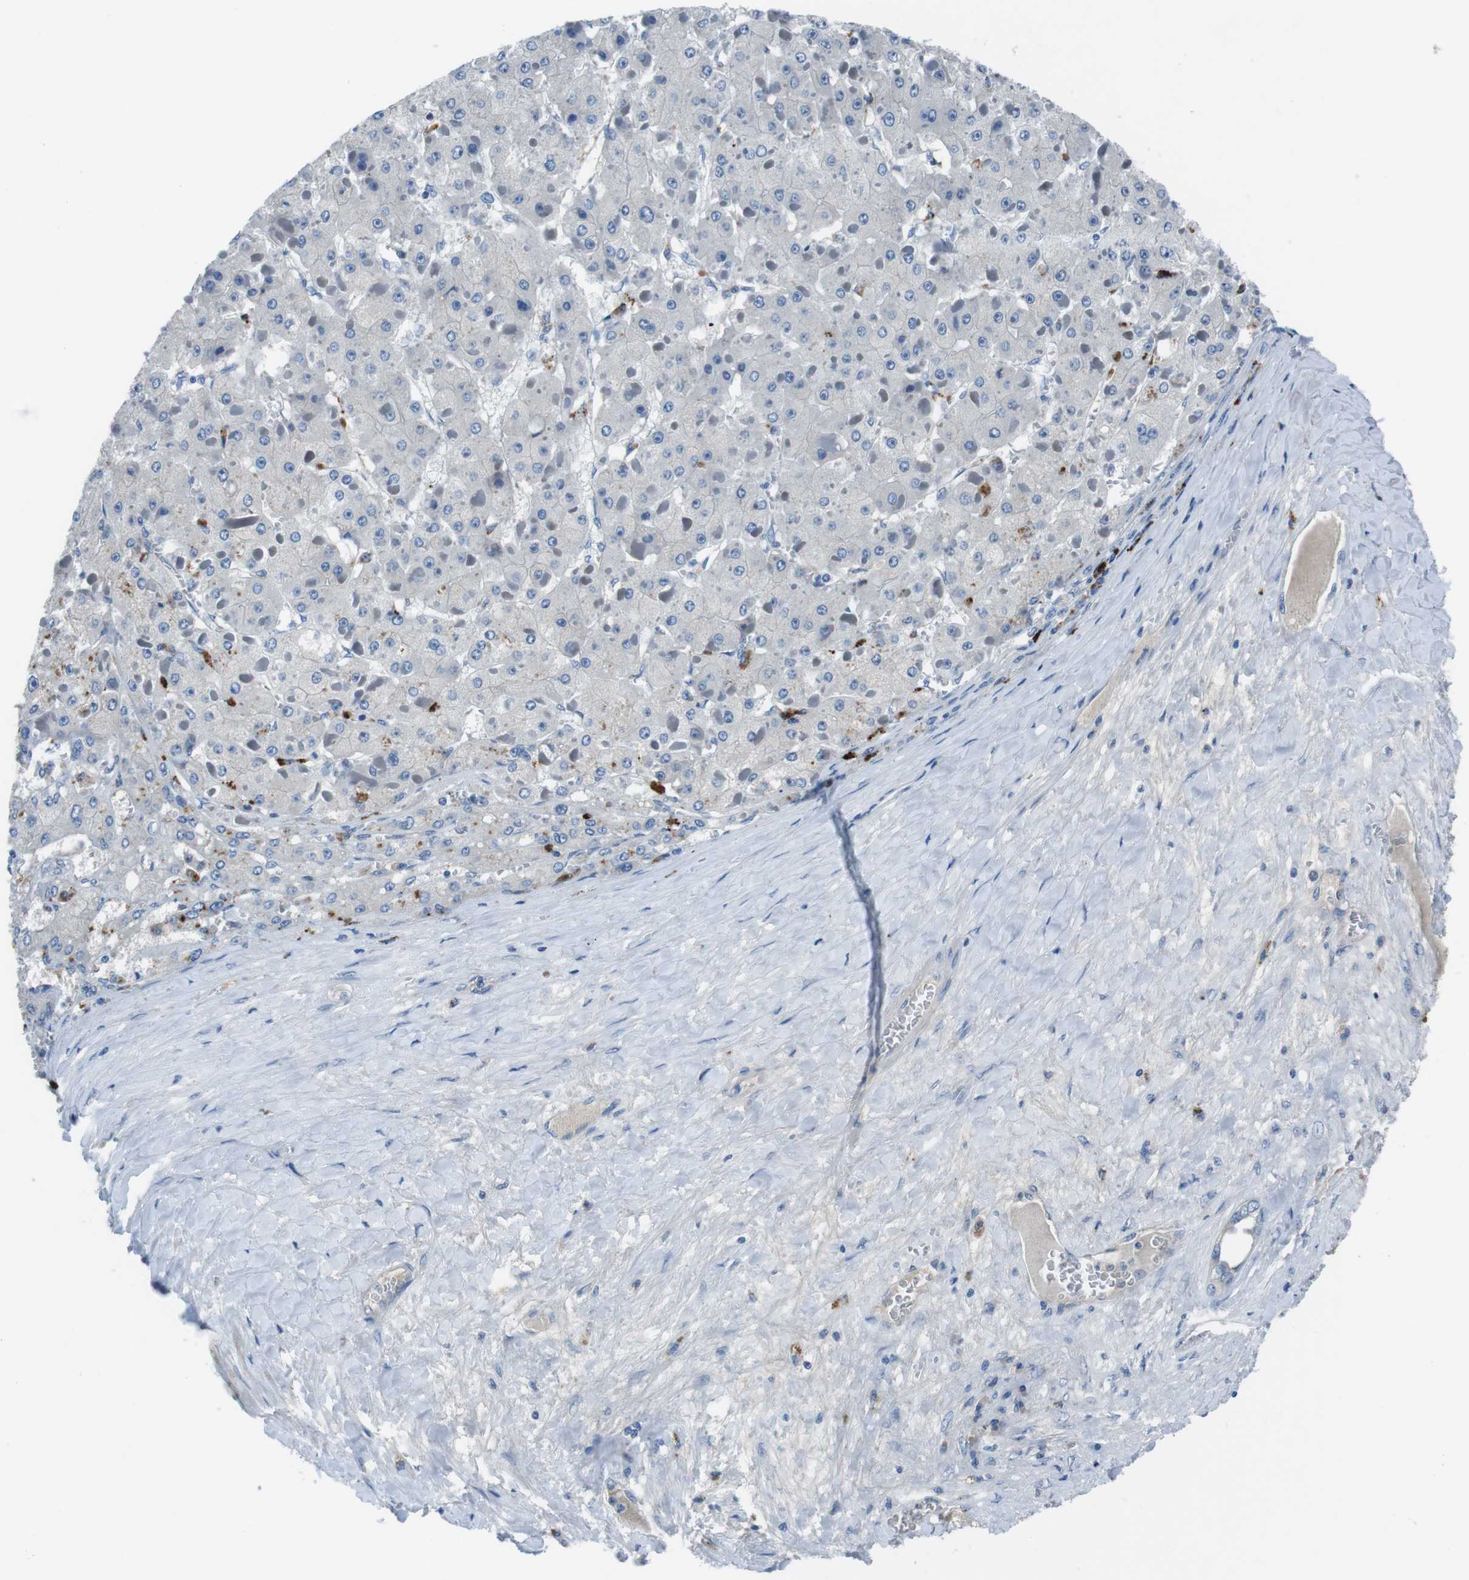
{"staining": {"intensity": "negative", "quantity": "none", "location": "none"}, "tissue": "liver cancer", "cell_type": "Tumor cells", "image_type": "cancer", "snomed": [{"axis": "morphology", "description": "Carcinoma, Hepatocellular, NOS"}, {"axis": "topography", "description": "Liver"}], "caption": "Immunohistochemistry of human liver cancer (hepatocellular carcinoma) shows no expression in tumor cells.", "gene": "TULP3", "patient": {"sex": "female", "age": 73}}